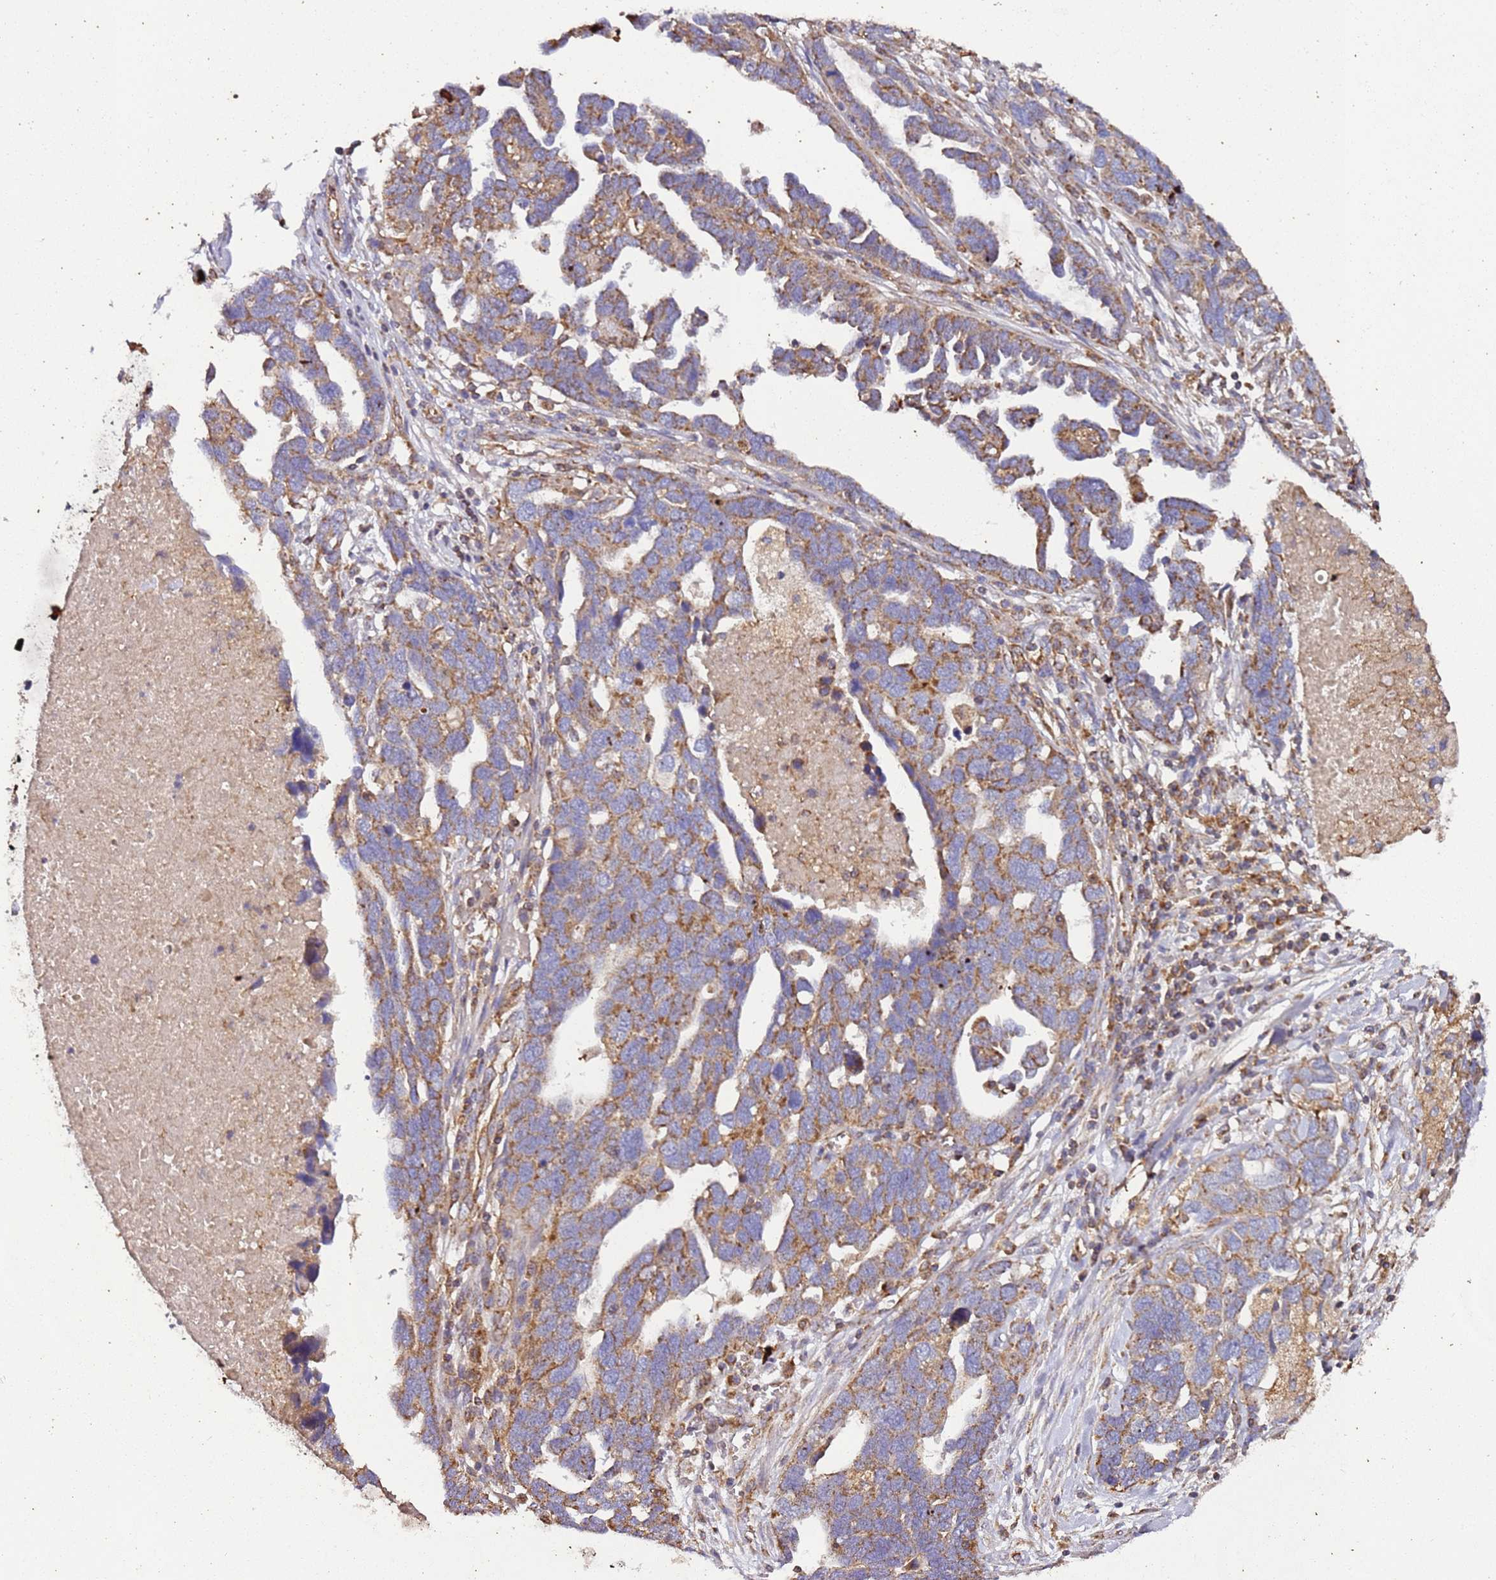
{"staining": {"intensity": "moderate", "quantity": "25%-75%", "location": "cytoplasmic/membranous"}, "tissue": "ovarian cancer", "cell_type": "Tumor cells", "image_type": "cancer", "snomed": [{"axis": "morphology", "description": "Cystadenocarcinoma, serous, NOS"}, {"axis": "topography", "description": "Ovary"}], "caption": "Ovarian cancer stained with a brown dye demonstrates moderate cytoplasmic/membranous positive expression in about 25%-75% of tumor cells.", "gene": "RMND5A", "patient": {"sex": "female", "age": 54}}